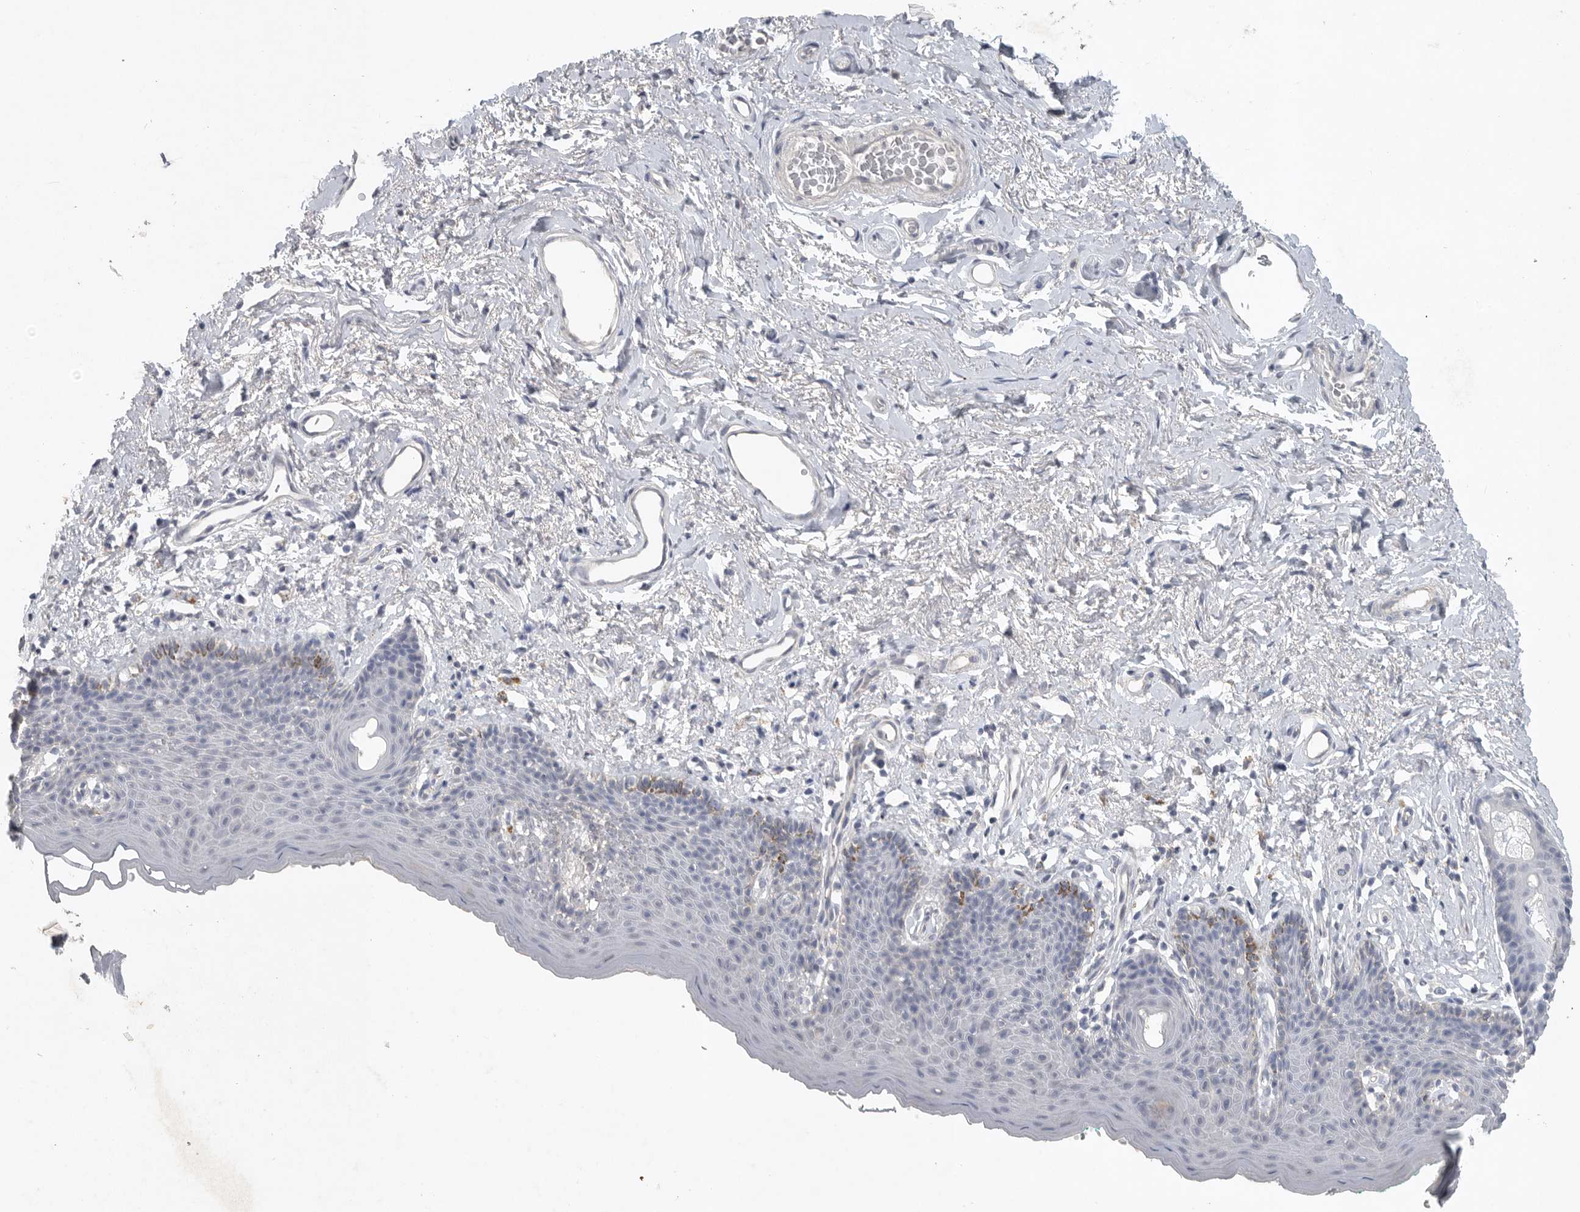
{"staining": {"intensity": "moderate", "quantity": "<25%", "location": "cytoplasmic/membranous"}, "tissue": "skin", "cell_type": "Epidermal cells", "image_type": "normal", "snomed": [{"axis": "morphology", "description": "Normal tissue, NOS"}, {"axis": "topography", "description": "Vulva"}], "caption": "Approximately <25% of epidermal cells in normal skin display moderate cytoplasmic/membranous protein staining as visualized by brown immunohistochemical staining.", "gene": "REG4", "patient": {"sex": "female", "age": 66}}